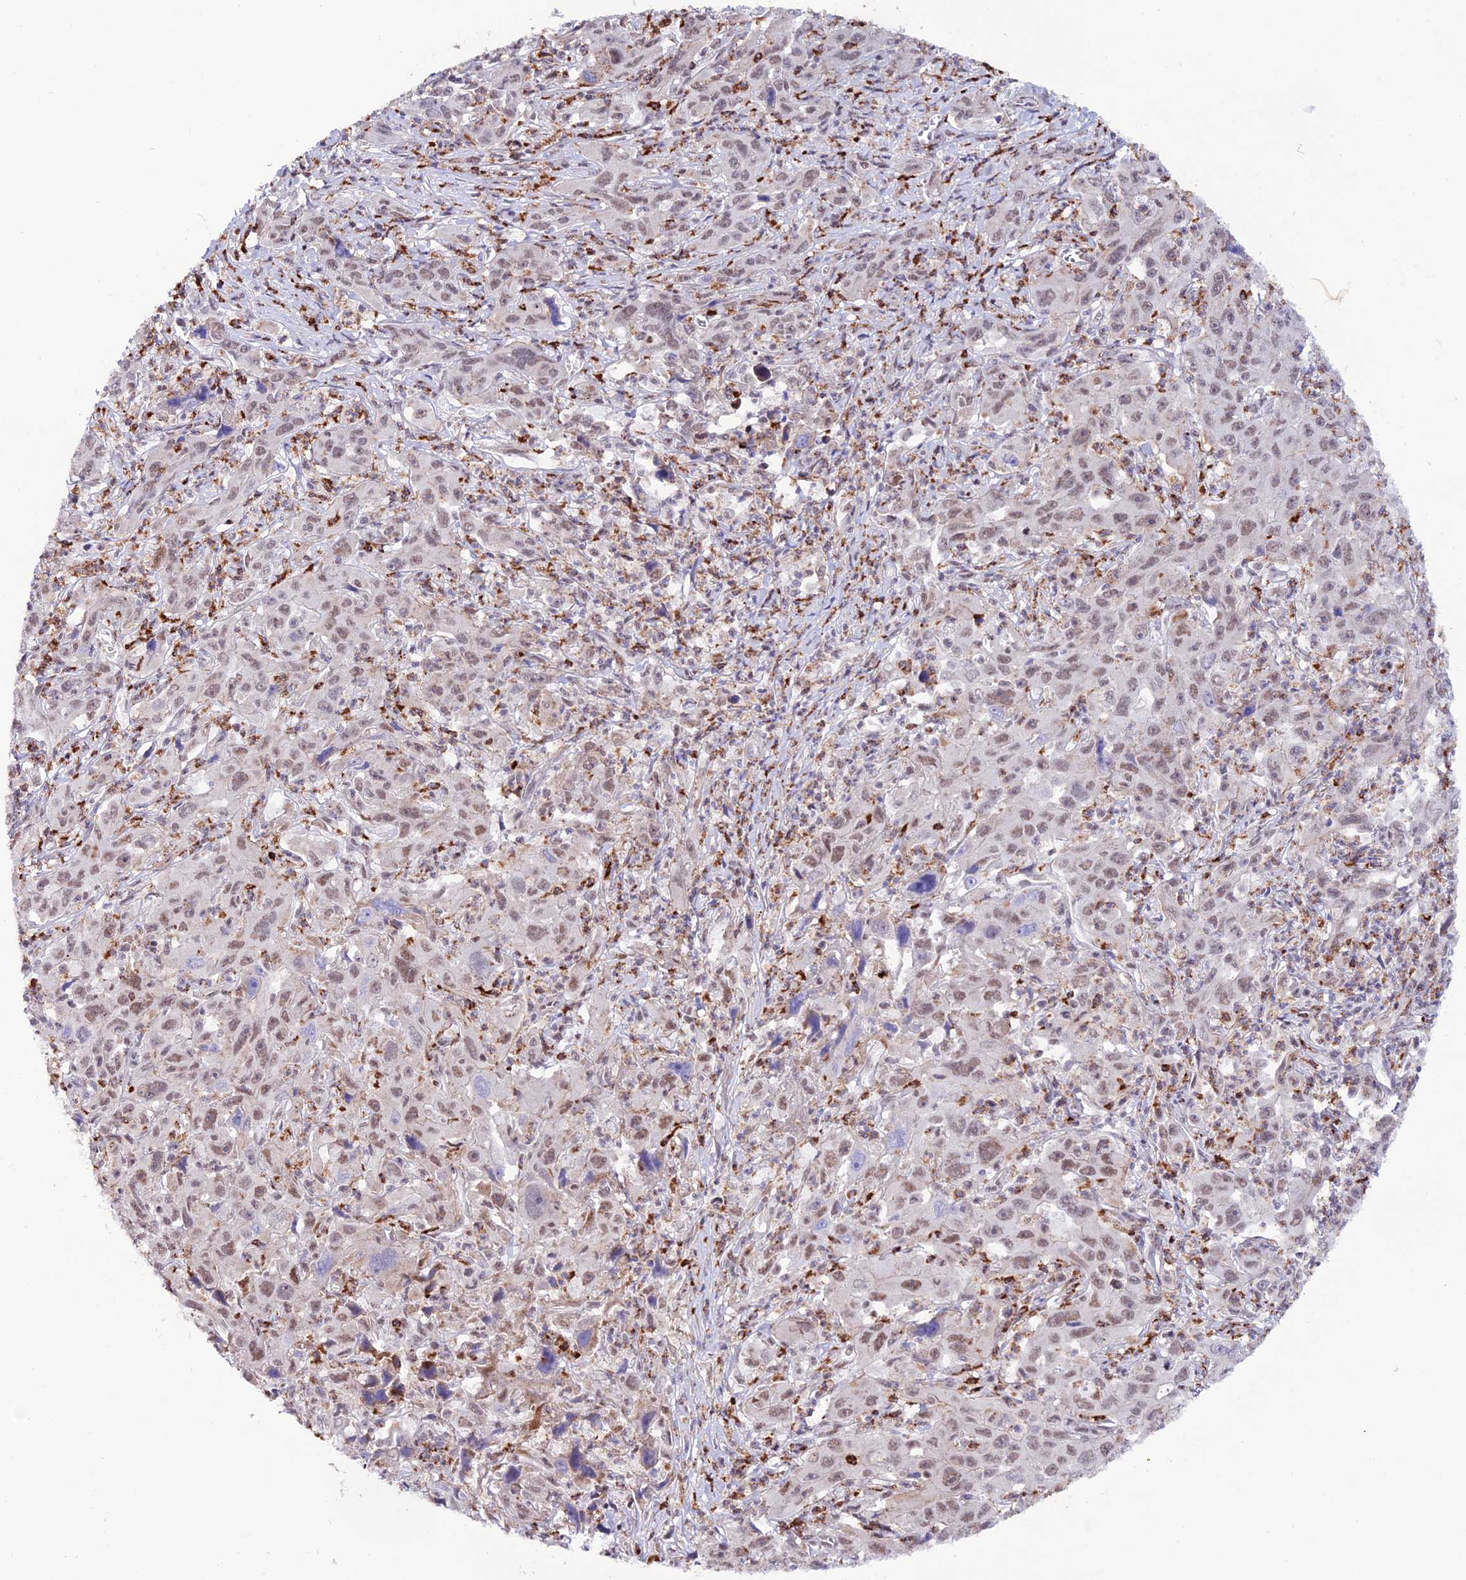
{"staining": {"intensity": "weak", "quantity": ">75%", "location": "nuclear"}, "tissue": "liver cancer", "cell_type": "Tumor cells", "image_type": "cancer", "snomed": [{"axis": "morphology", "description": "Carcinoma, Hepatocellular, NOS"}, {"axis": "topography", "description": "Liver"}], "caption": "Brown immunohistochemical staining in human liver cancer demonstrates weak nuclear positivity in approximately >75% of tumor cells.", "gene": "COL6A6", "patient": {"sex": "male", "age": 63}}